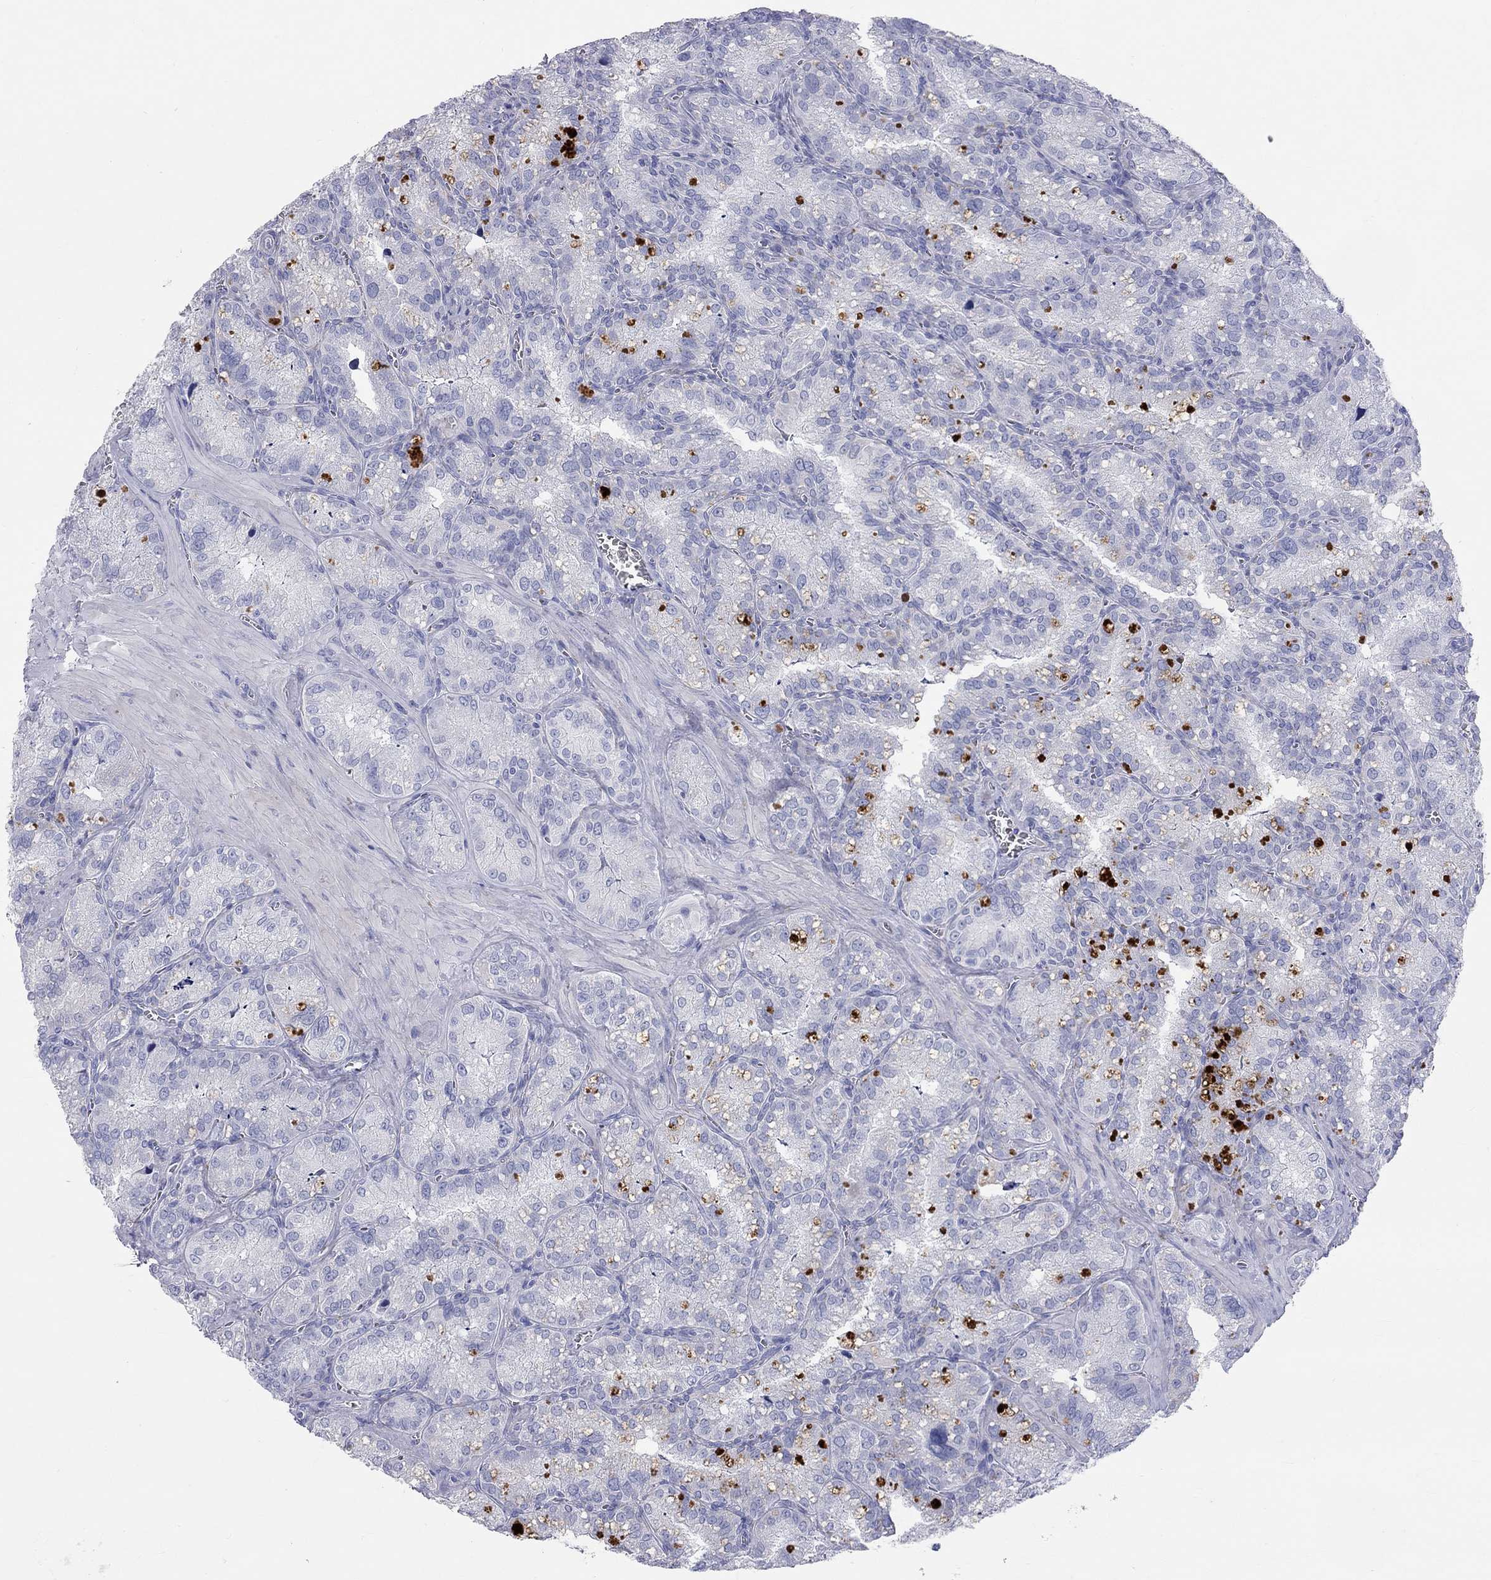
{"staining": {"intensity": "negative", "quantity": "none", "location": "none"}, "tissue": "seminal vesicle", "cell_type": "Glandular cells", "image_type": "normal", "snomed": [{"axis": "morphology", "description": "Normal tissue, NOS"}, {"axis": "topography", "description": "Seminal veicle"}], "caption": "IHC of normal human seminal vesicle shows no positivity in glandular cells.", "gene": "PCDHGC5", "patient": {"sex": "male", "age": 57}}